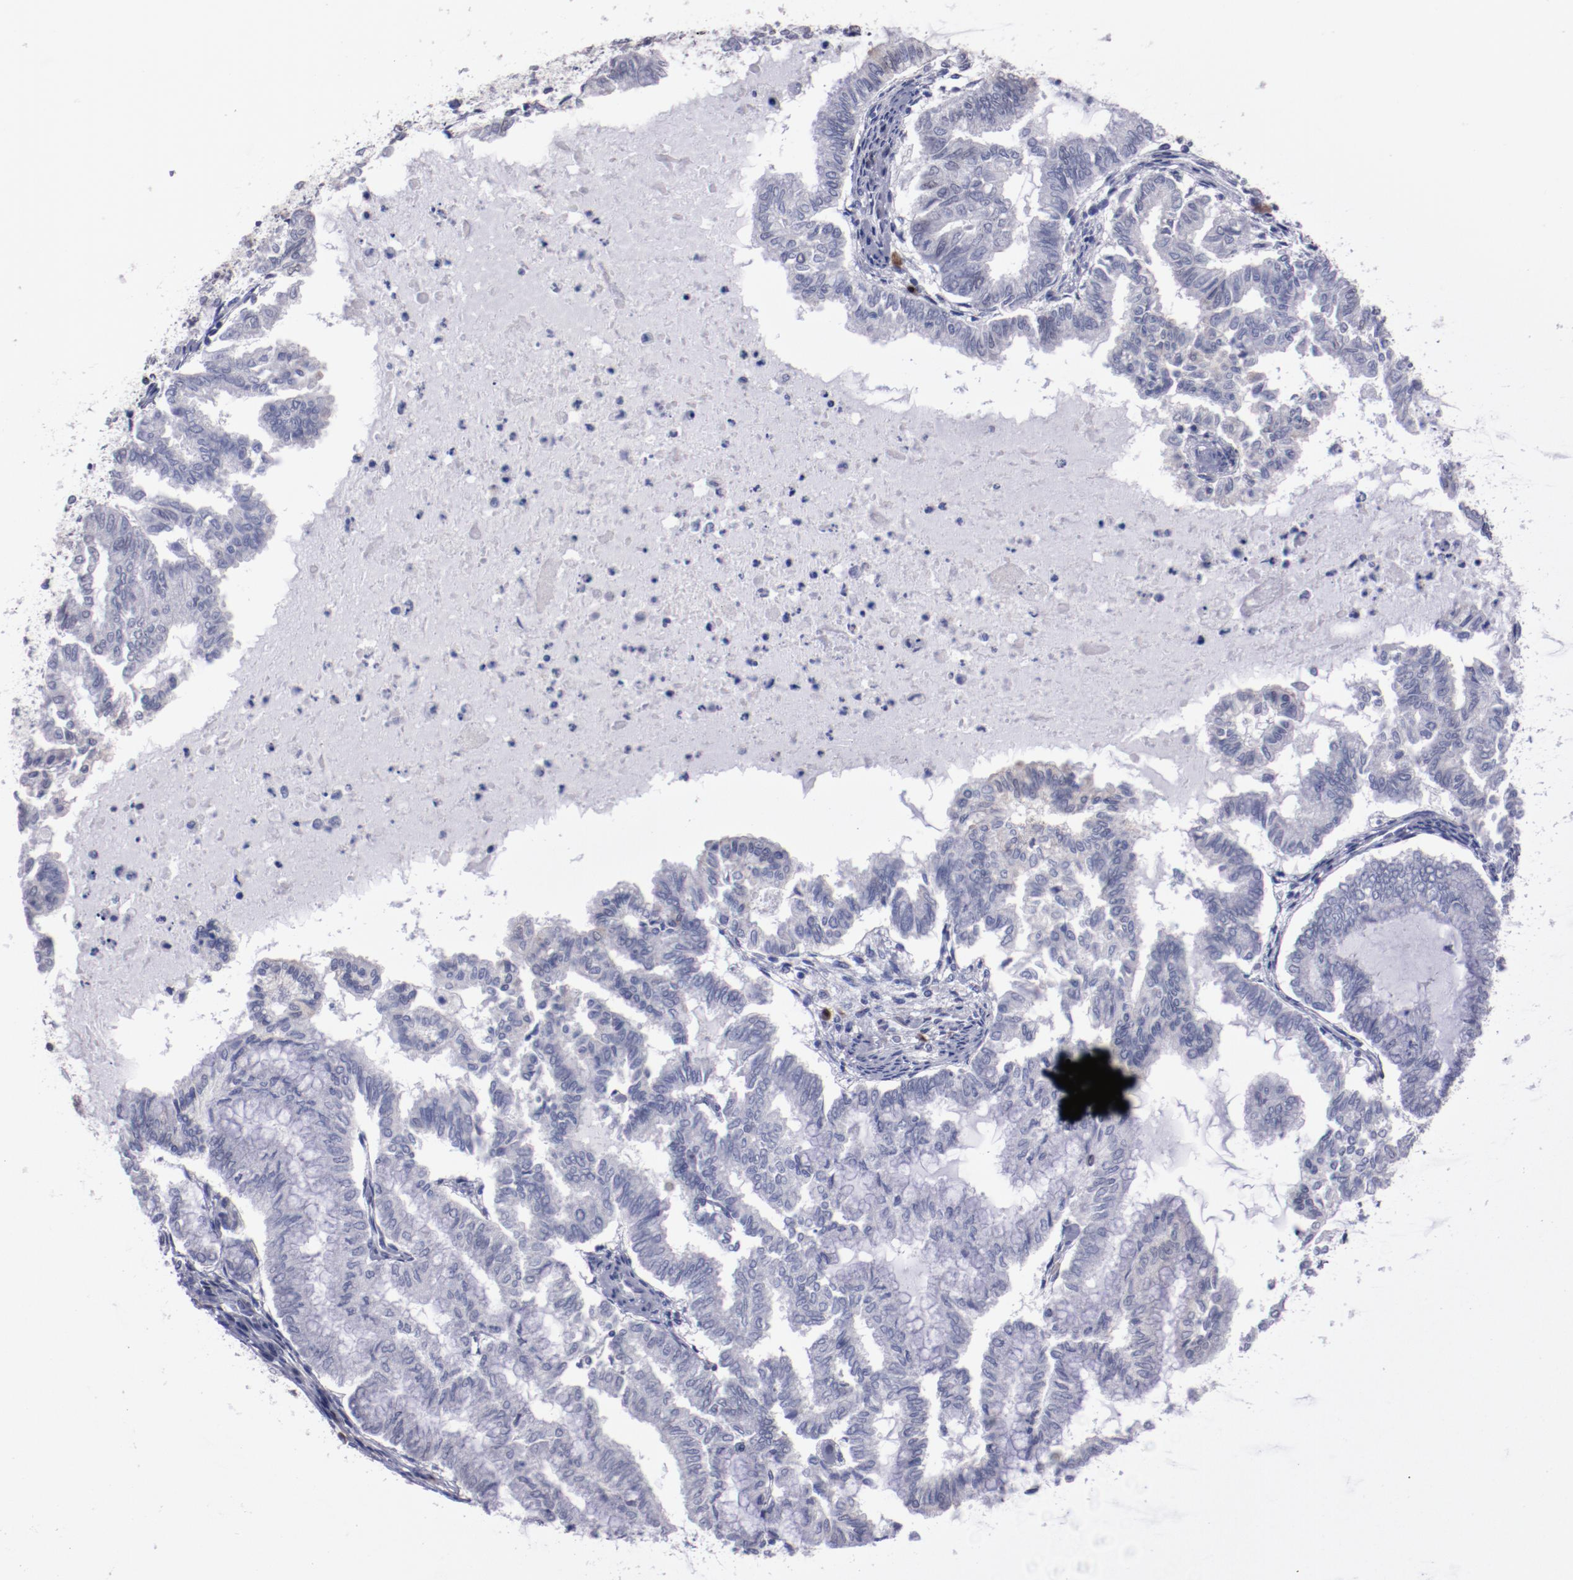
{"staining": {"intensity": "negative", "quantity": "none", "location": "none"}, "tissue": "endometrial cancer", "cell_type": "Tumor cells", "image_type": "cancer", "snomed": [{"axis": "morphology", "description": "Adenocarcinoma, NOS"}, {"axis": "topography", "description": "Endometrium"}], "caption": "This is an immunohistochemistry (IHC) histopathology image of endometrial cancer. There is no positivity in tumor cells.", "gene": "IRF4", "patient": {"sex": "female", "age": 79}}